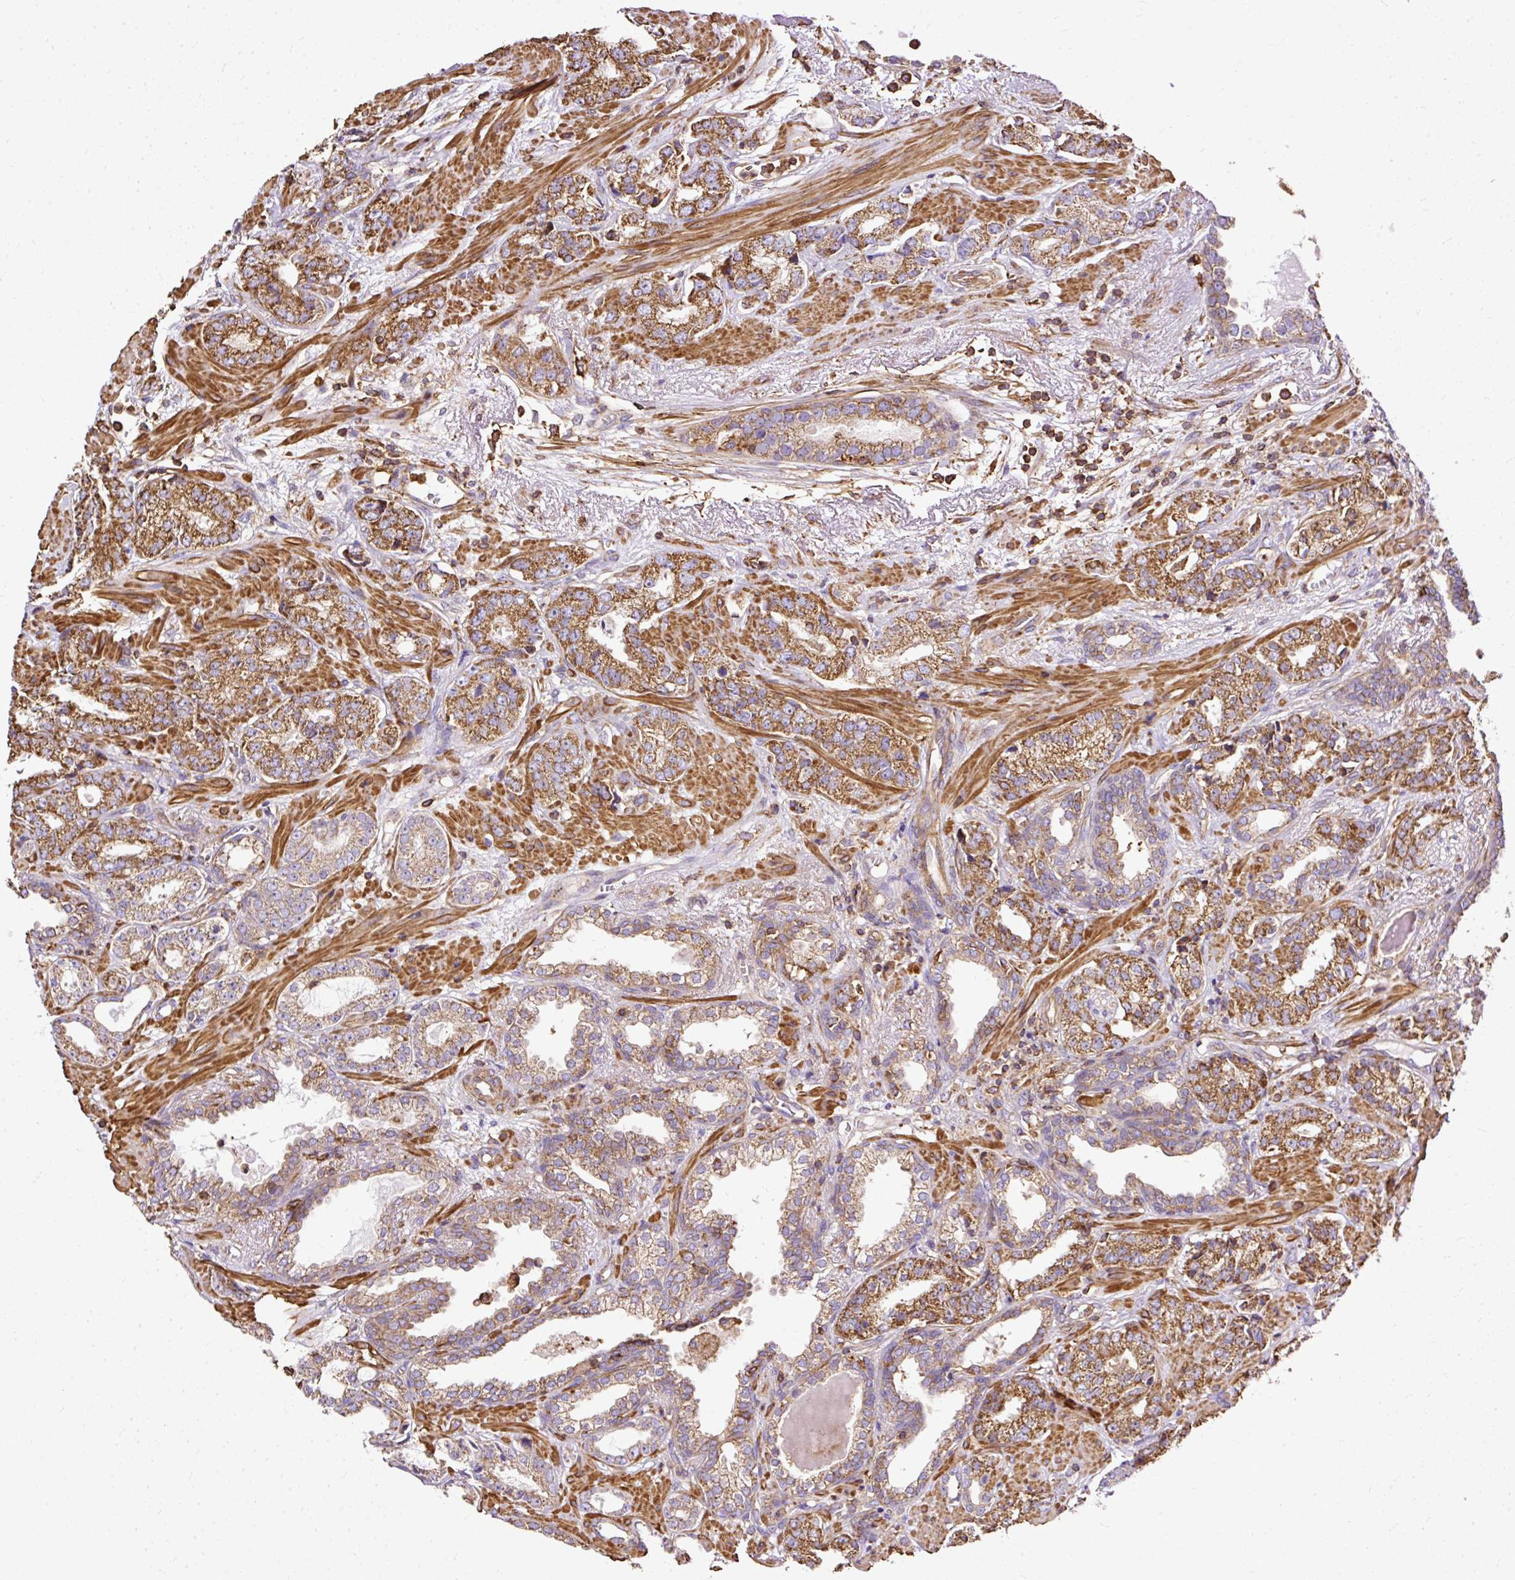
{"staining": {"intensity": "moderate", "quantity": ">75%", "location": "cytoplasmic/membranous"}, "tissue": "prostate cancer", "cell_type": "Tumor cells", "image_type": "cancer", "snomed": [{"axis": "morphology", "description": "Adenocarcinoma, High grade"}, {"axis": "topography", "description": "Prostate"}], "caption": "The histopathology image demonstrates a brown stain indicating the presence of a protein in the cytoplasmic/membranous of tumor cells in adenocarcinoma (high-grade) (prostate). The staining is performed using DAB brown chromogen to label protein expression. The nuclei are counter-stained blue using hematoxylin.", "gene": "KLHL11", "patient": {"sex": "male", "age": 71}}